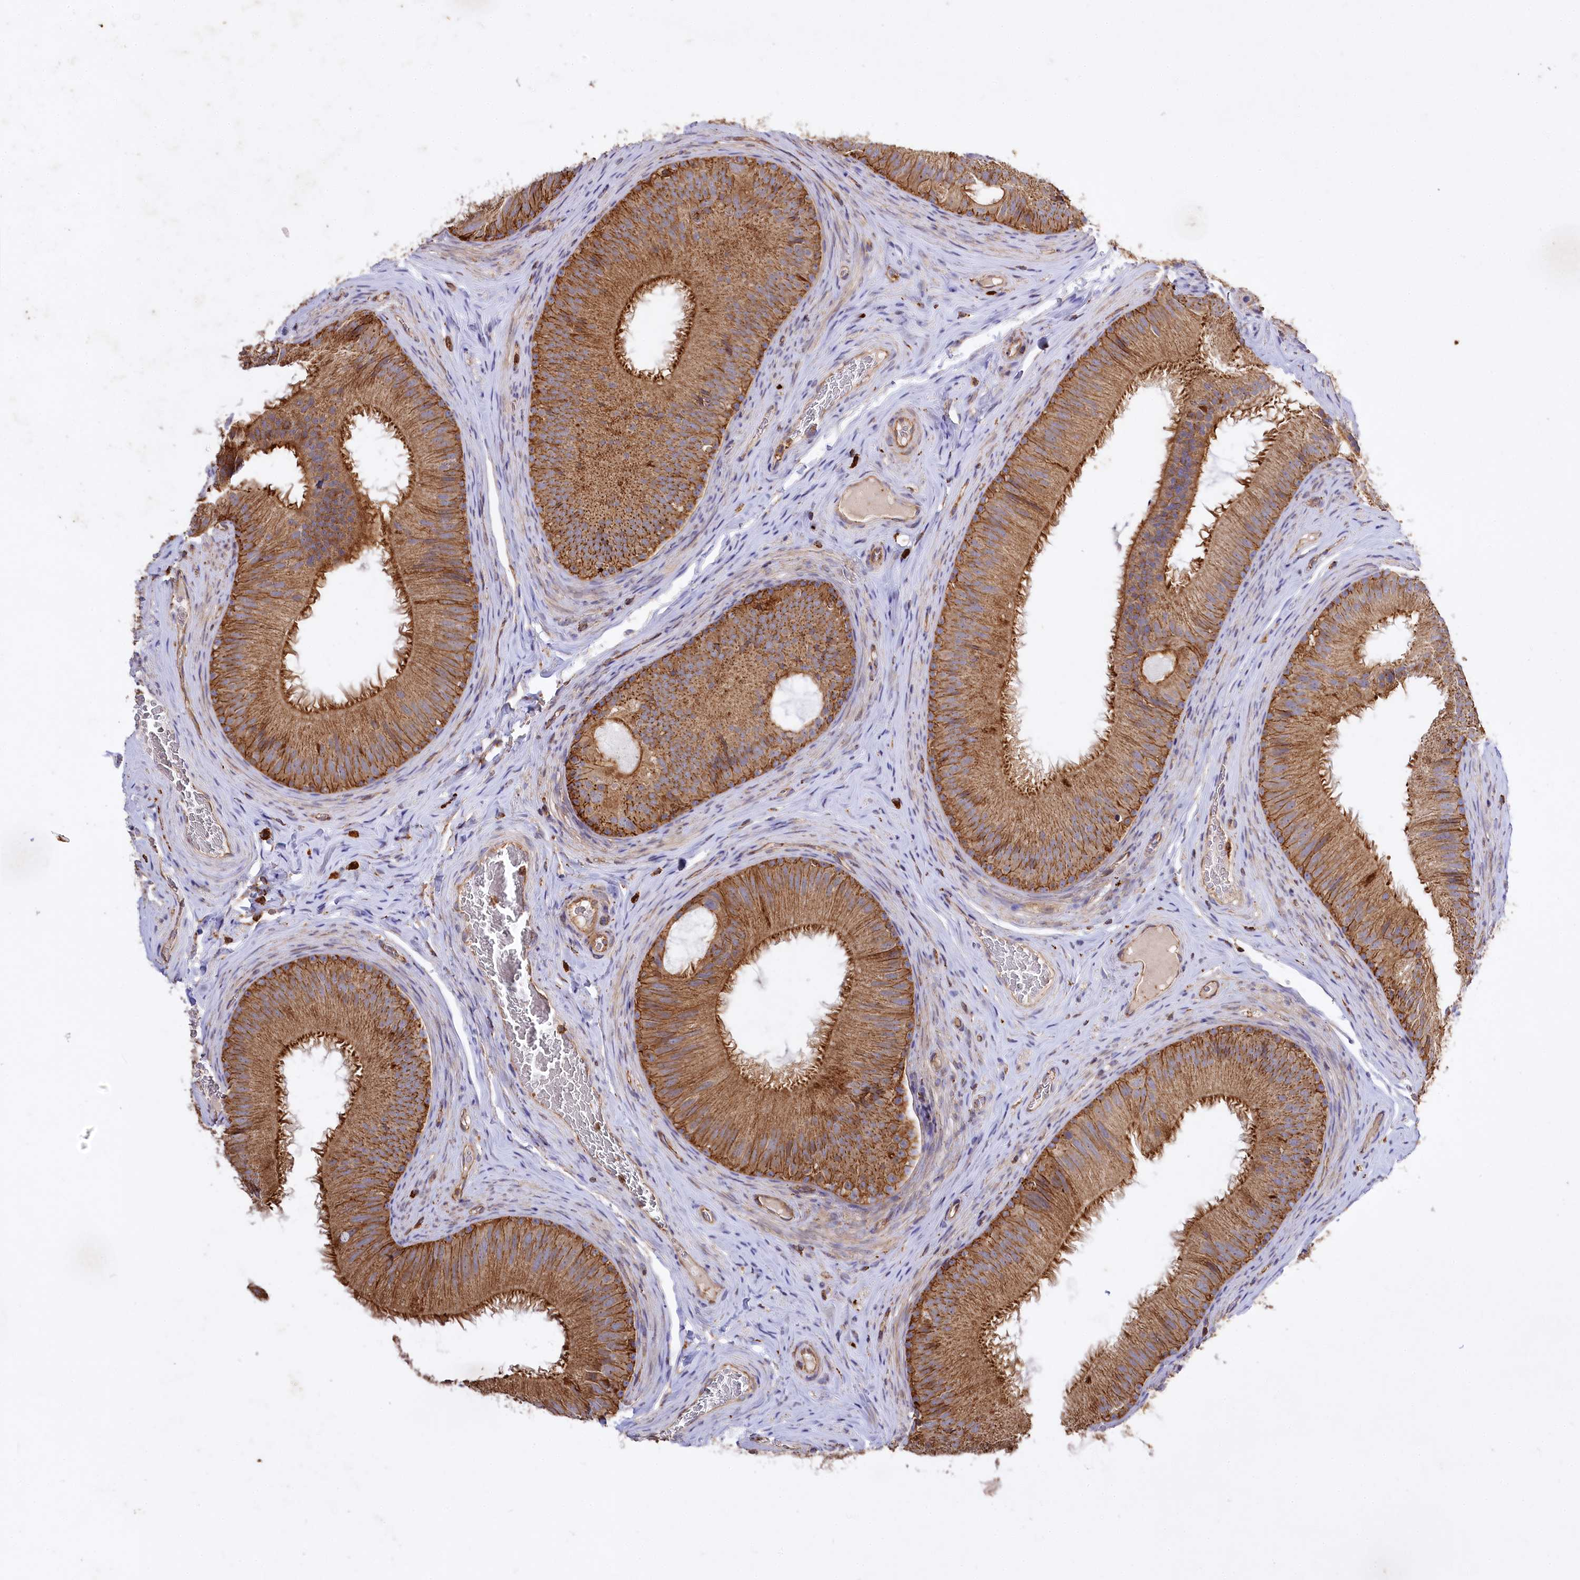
{"staining": {"intensity": "strong", "quantity": ">75%", "location": "cytoplasmic/membranous"}, "tissue": "epididymis", "cell_type": "Glandular cells", "image_type": "normal", "snomed": [{"axis": "morphology", "description": "Normal tissue, NOS"}, {"axis": "topography", "description": "Epididymis"}], "caption": "Immunohistochemical staining of normal human epididymis reveals strong cytoplasmic/membranous protein expression in approximately >75% of glandular cells. Using DAB (3,3'-diaminobenzidine) (brown) and hematoxylin (blue) stains, captured at high magnification using brightfield microscopy.", "gene": "CARD19", "patient": {"sex": "male", "age": 34}}